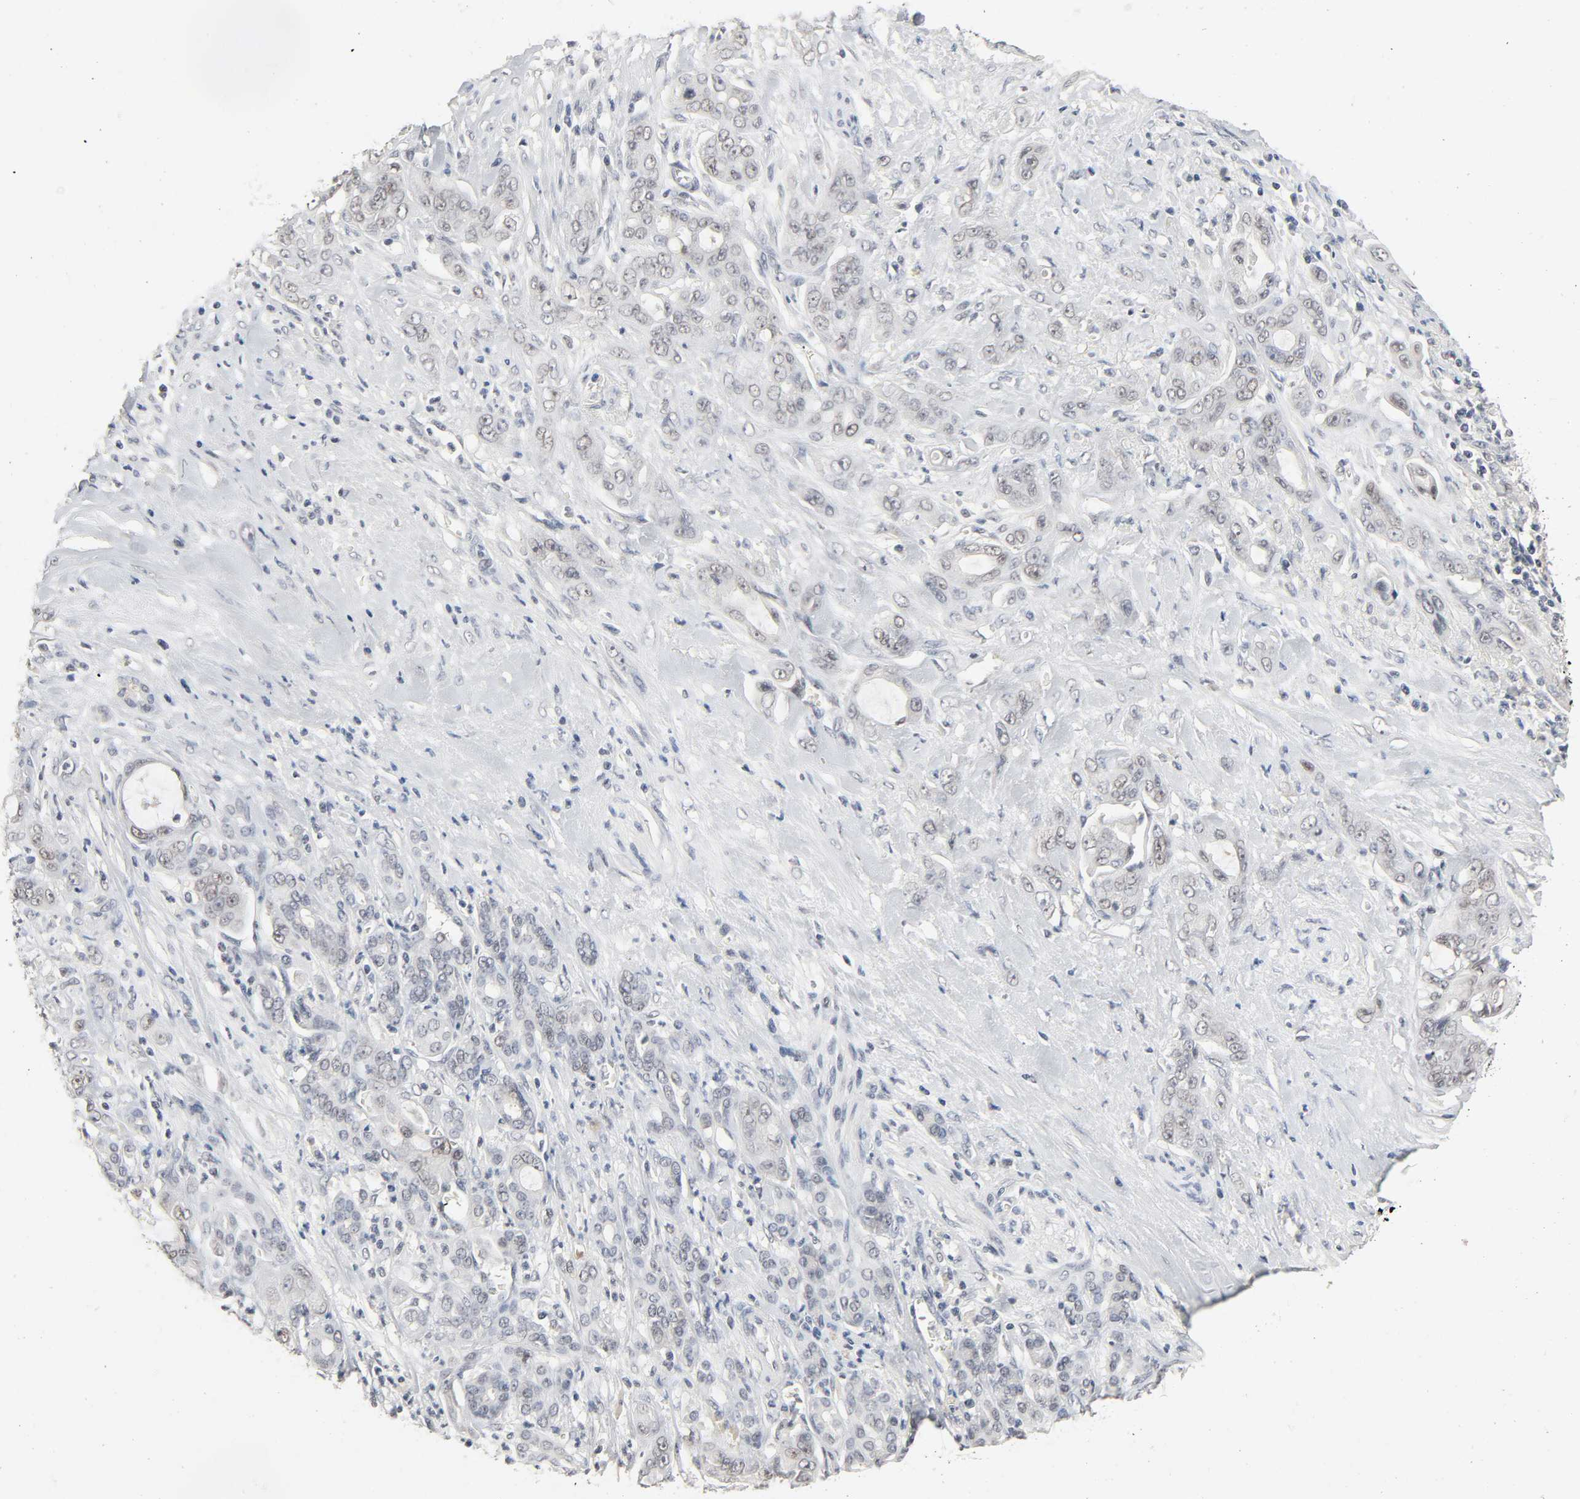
{"staining": {"intensity": "negative", "quantity": "none", "location": "none"}, "tissue": "pancreatic cancer", "cell_type": "Tumor cells", "image_type": "cancer", "snomed": [{"axis": "morphology", "description": "Adenocarcinoma, NOS"}, {"axis": "topography", "description": "Pancreas"}], "caption": "Human pancreatic adenocarcinoma stained for a protein using IHC exhibits no staining in tumor cells.", "gene": "MAPKAPK5", "patient": {"sex": "male", "age": 59}}